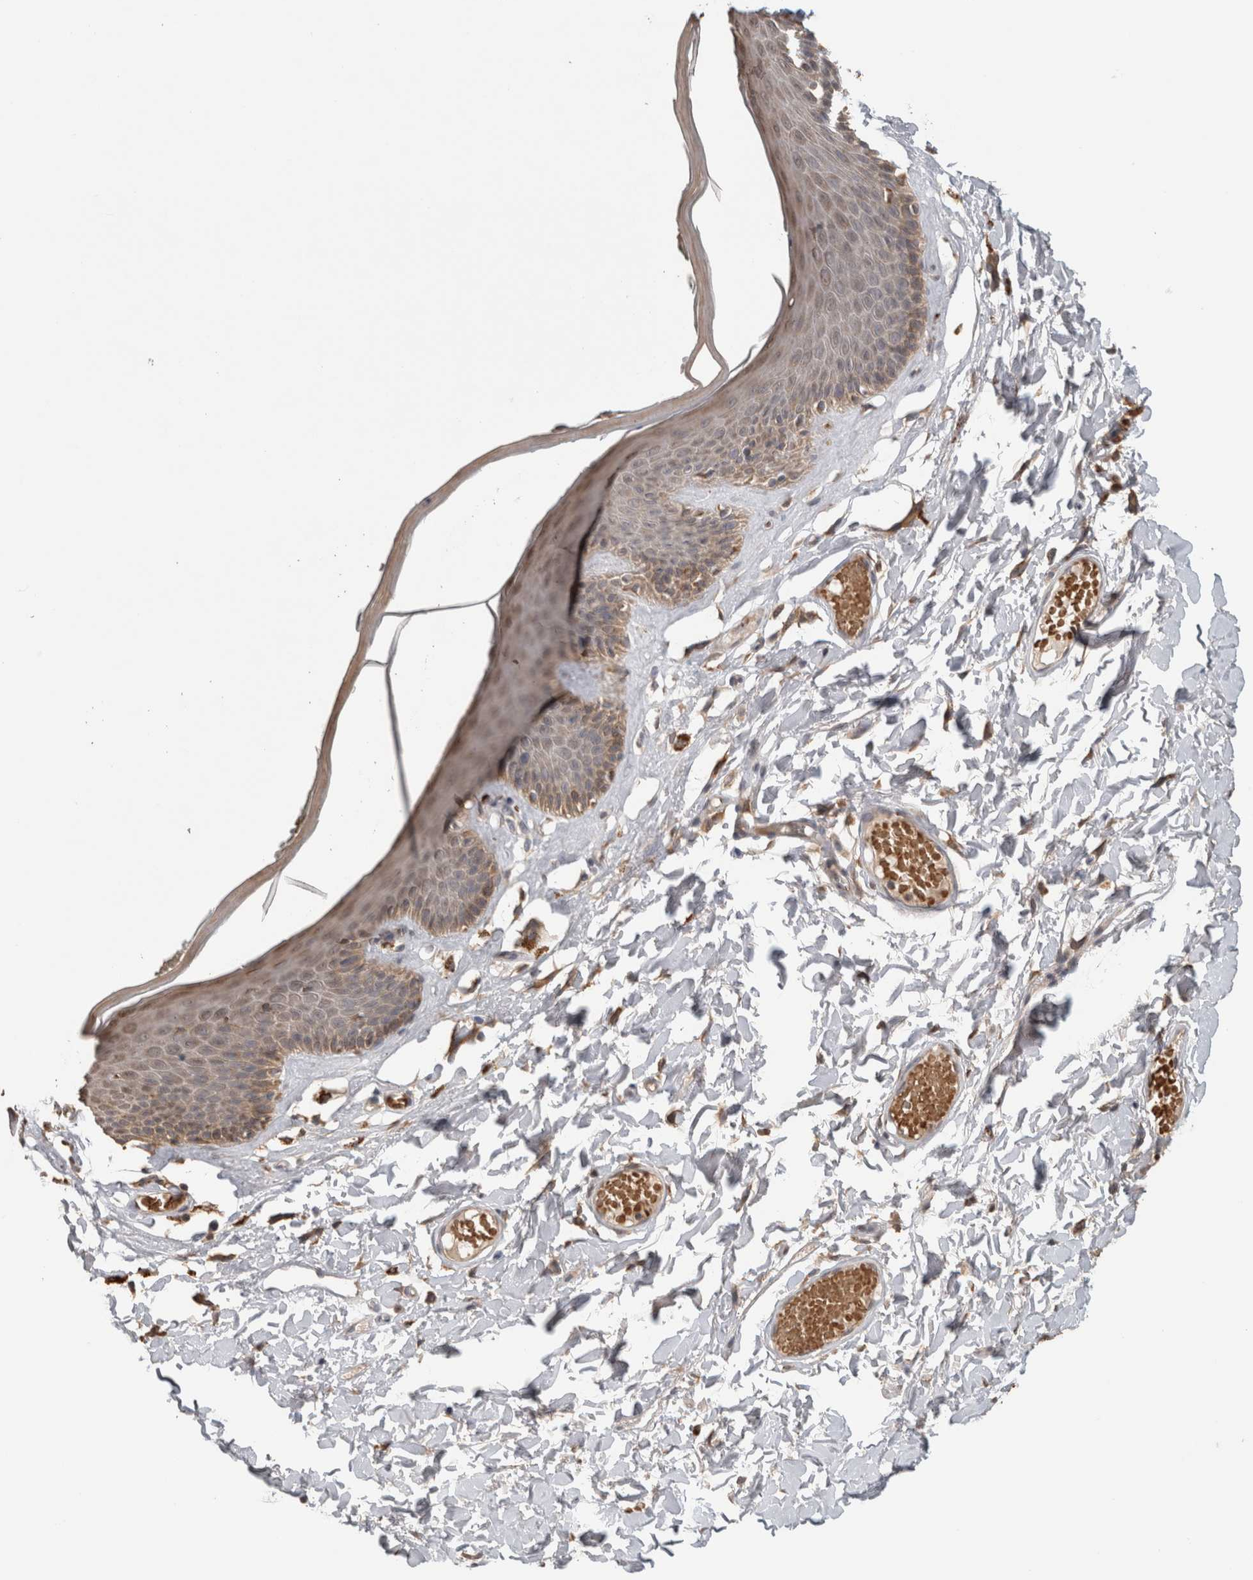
{"staining": {"intensity": "moderate", "quantity": ">75%", "location": "cytoplasmic/membranous"}, "tissue": "skin", "cell_type": "Epidermal cells", "image_type": "normal", "snomed": [{"axis": "morphology", "description": "Normal tissue, NOS"}, {"axis": "topography", "description": "Vulva"}], "caption": "Moderate cytoplasmic/membranous positivity is seen in approximately >75% of epidermal cells in benign skin.", "gene": "ADGRL3", "patient": {"sex": "female", "age": 73}}